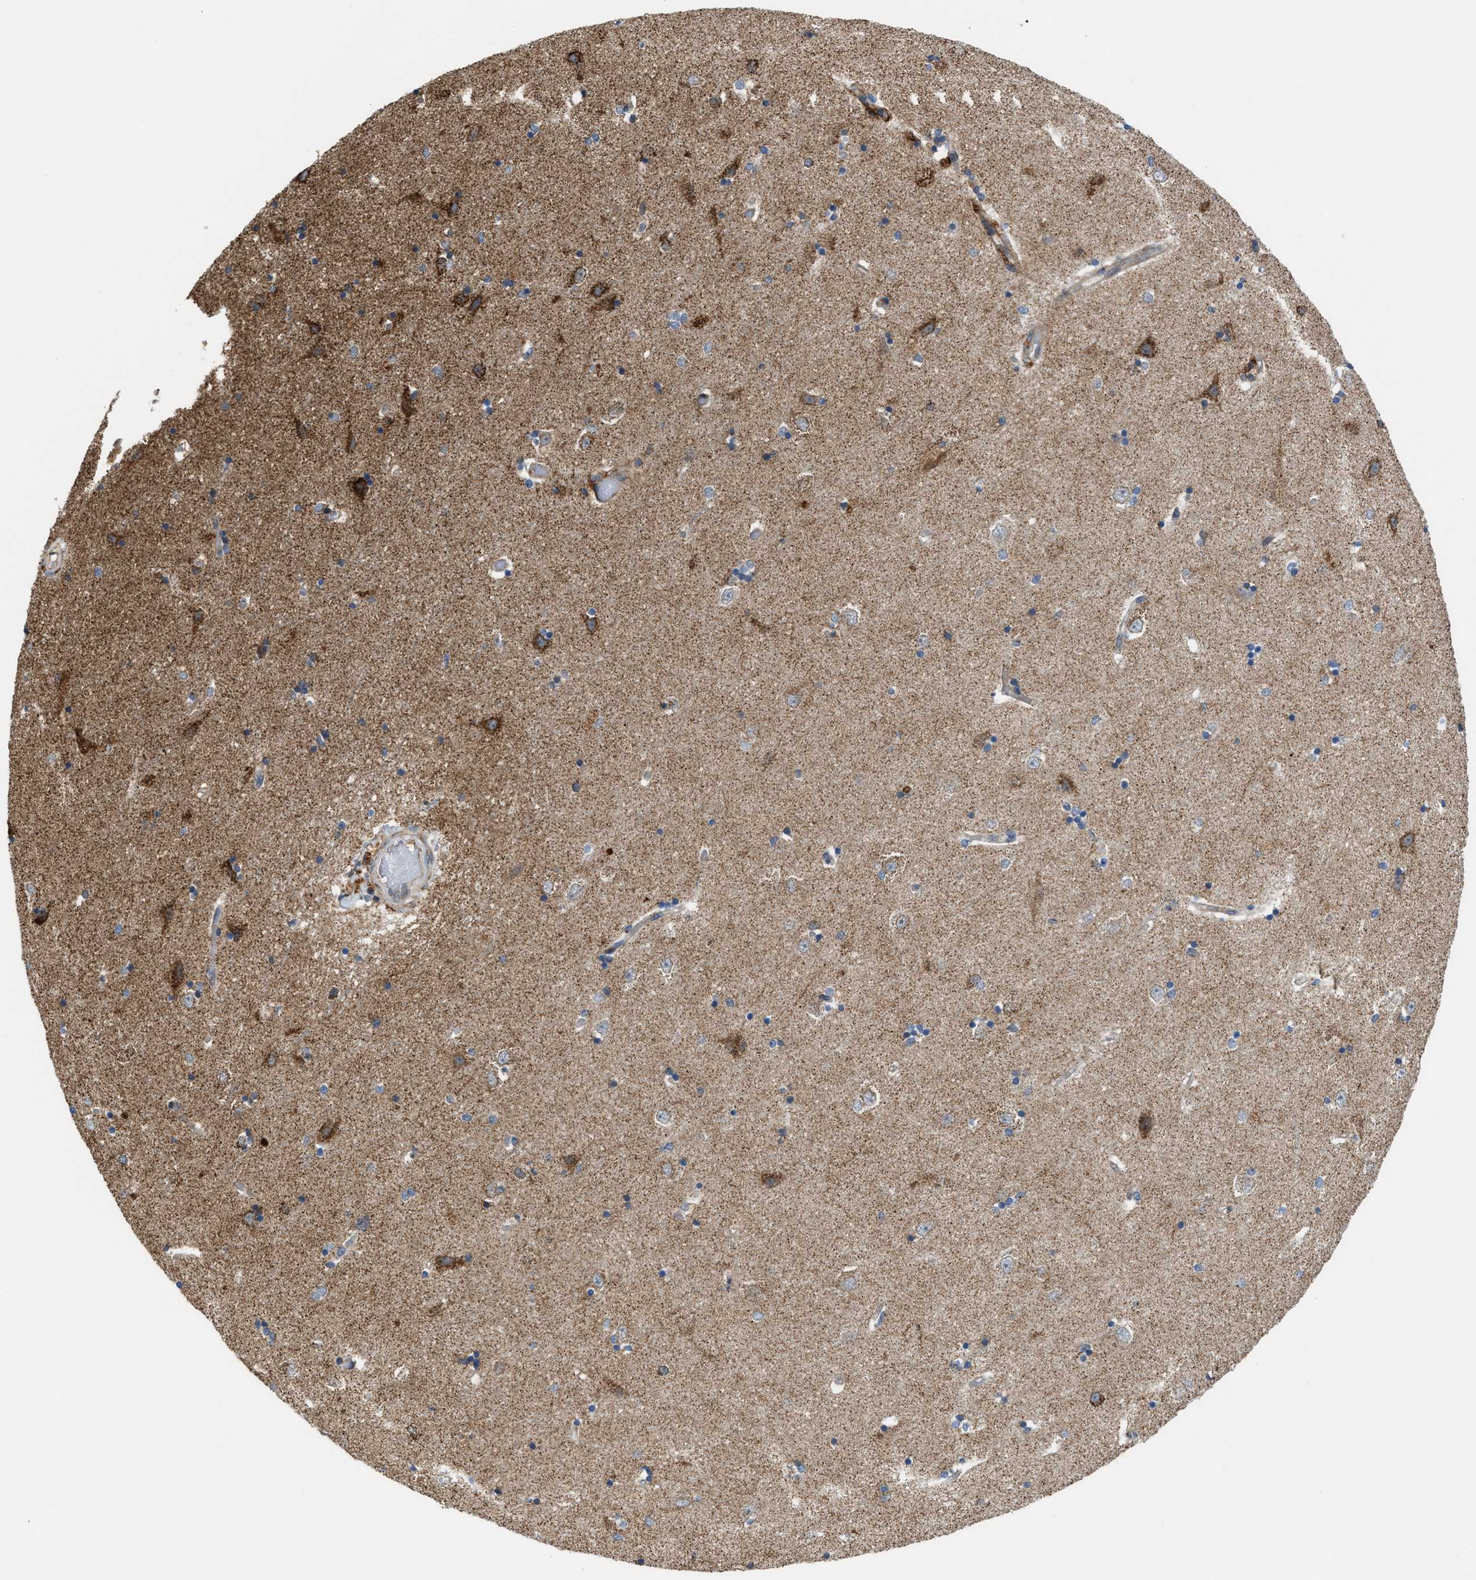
{"staining": {"intensity": "moderate", "quantity": "25%-75%", "location": "cytoplasmic/membranous"}, "tissue": "hippocampus", "cell_type": "Glial cells", "image_type": "normal", "snomed": [{"axis": "morphology", "description": "Normal tissue, NOS"}, {"axis": "topography", "description": "Hippocampus"}], "caption": "DAB immunohistochemical staining of benign human hippocampus exhibits moderate cytoplasmic/membranous protein staining in about 25%-75% of glial cells.", "gene": "PDCL", "patient": {"sex": "male", "age": 45}}